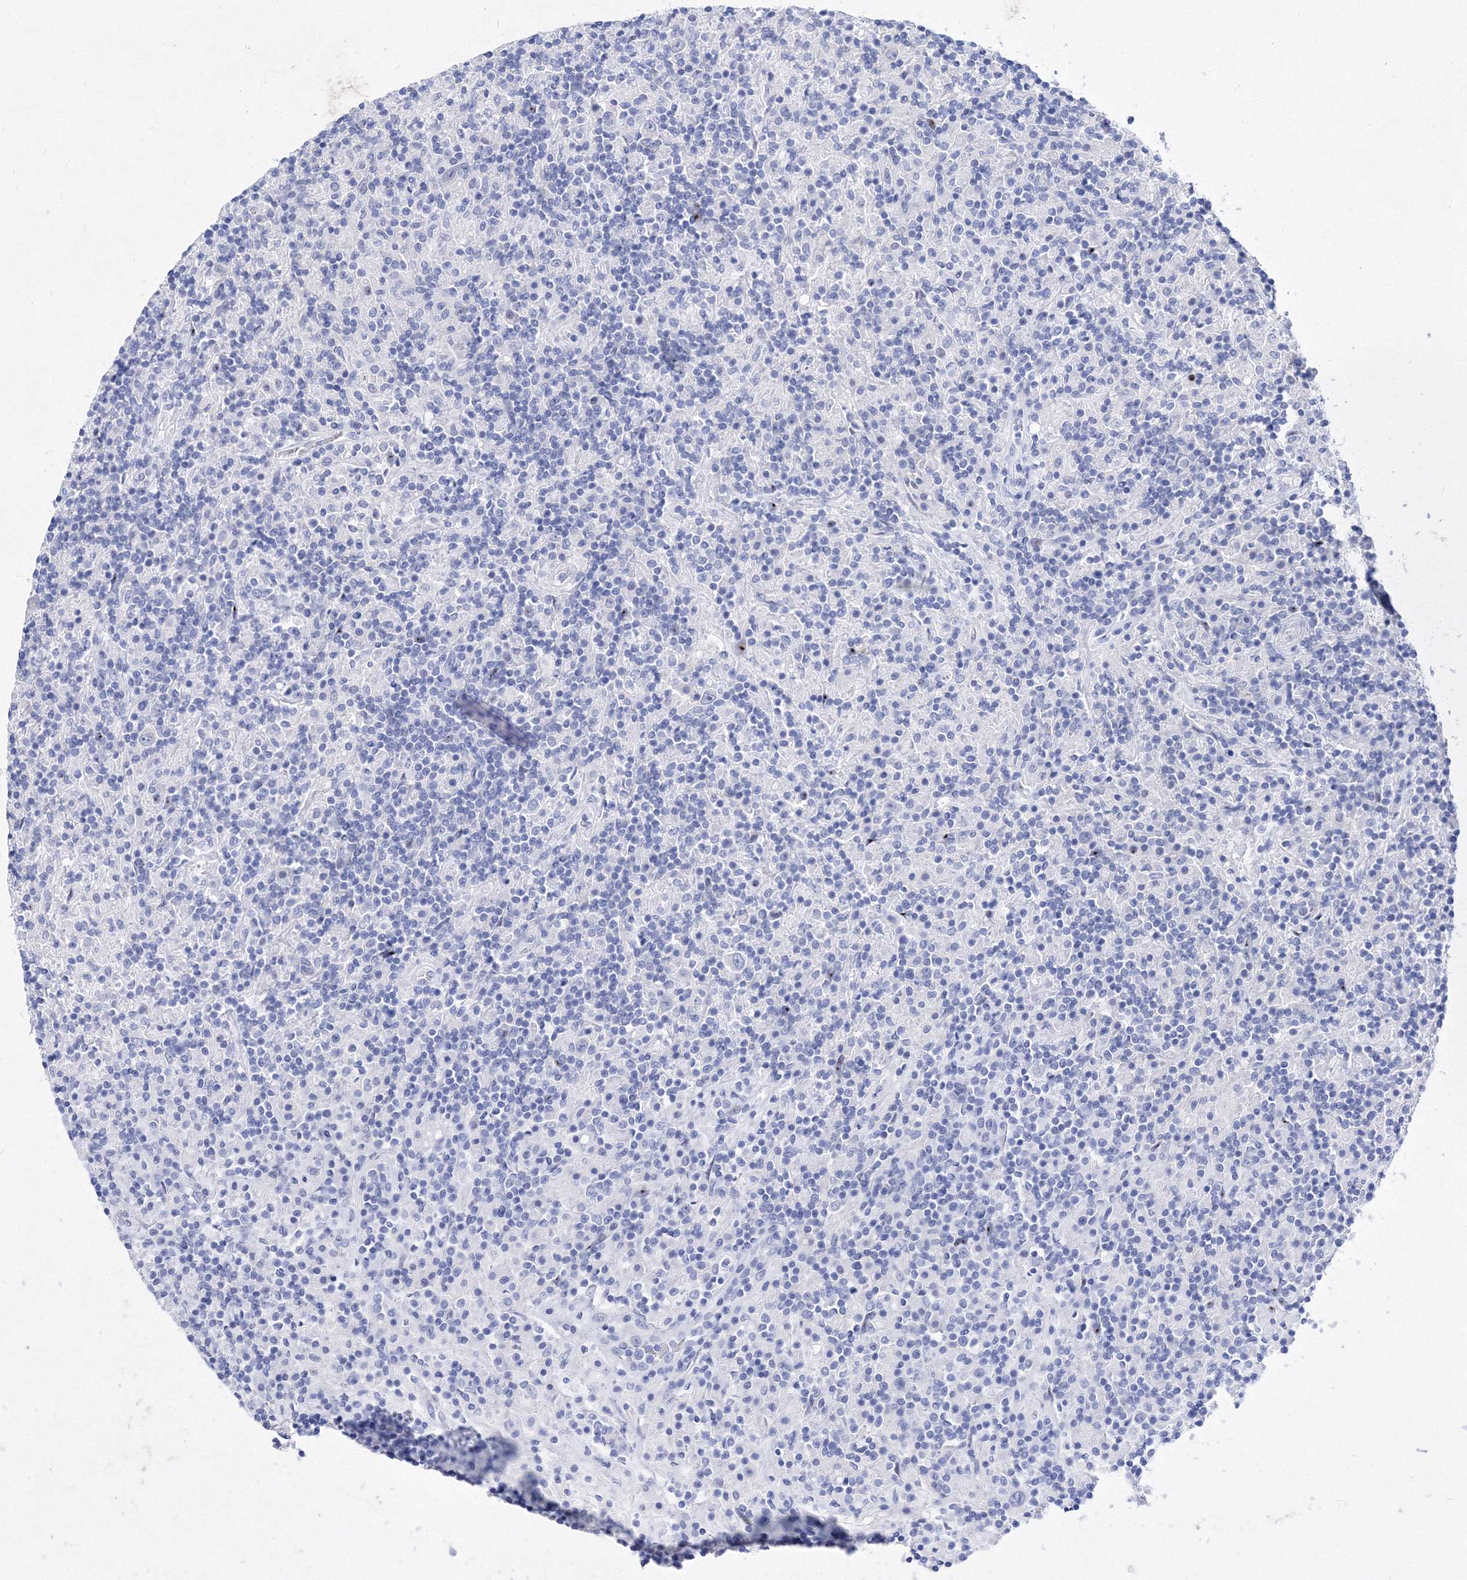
{"staining": {"intensity": "negative", "quantity": "none", "location": "none"}, "tissue": "lymphoma", "cell_type": "Tumor cells", "image_type": "cancer", "snomed": [{"axis": "morphology", "description": "Hodgkin's disease, NOS"}, {"axis": "topography", "description": "Lymph node"}], "caption": "IHC photomicrograph of neoplastic tissue: human lymphoma stained with DAB reveals no significant protein expression in tumor cells.", "gene": "GPN1", "patient": {"sex": "male", "age": 70}}